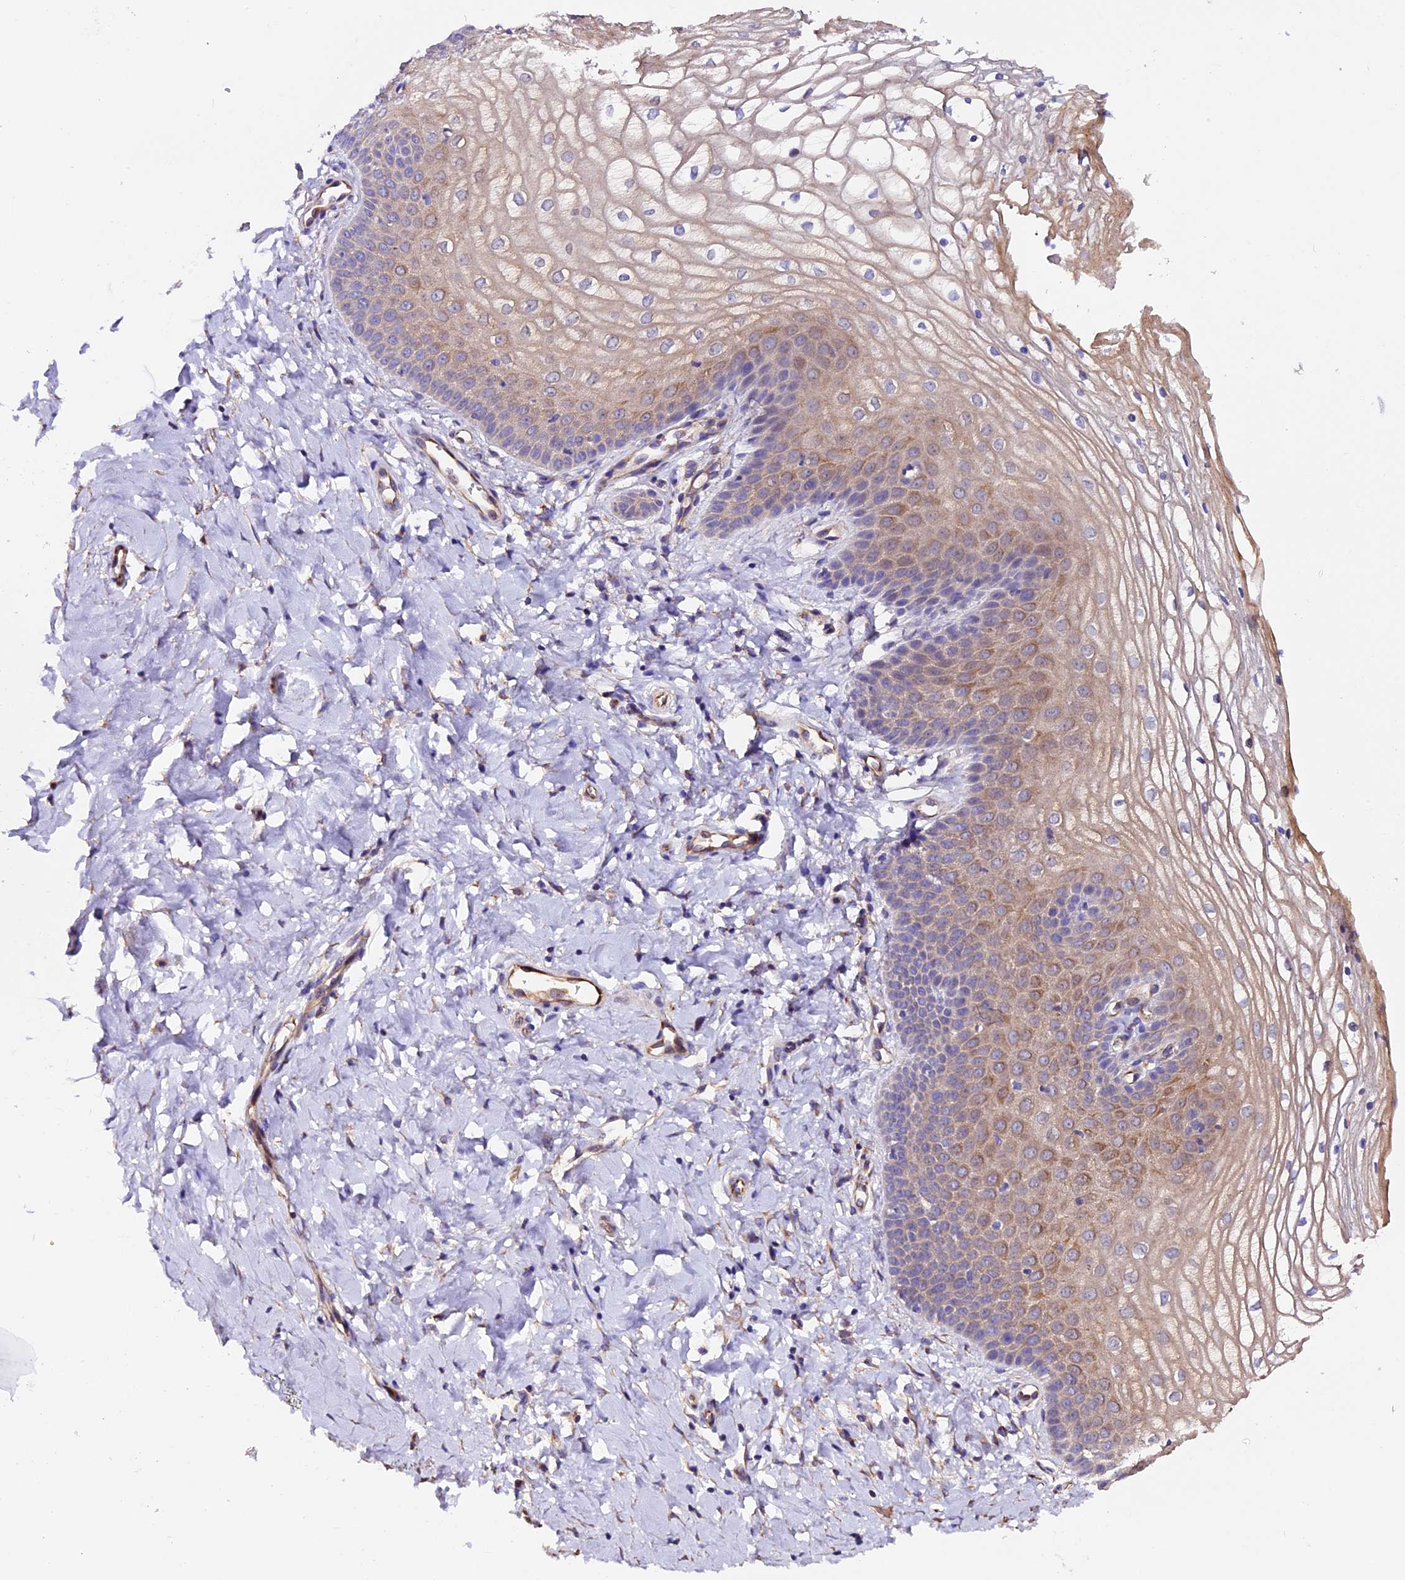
{"staining": {"intensity": "moderate", "quantity": "25%-75%", "location": "cytoplasmic/membranous"}, "tissue": "vagina", "cell_type": "Squamous epithelial cells", "image_type": "normal", "snomed": [{"axis": "morphology", "description": "Normal tissue, NOS"}, {"axis": "topography", "description": "Vagina"}], "caption": "High-magnification brightfield microscopy of unremarkable vagina stained with DAB (brown) and counterstained with hematoxylin (blue). squamous epithelial cells exhibit moderate cytoplasmic/membranous positivity is seen in about25%-75% of cells. The staining was performed using DAB (3,3'-diaminobenzidine) to visualize the protein expression in brown, while the nuclei were stained in blue with hematoxylin (Magnification: 20x).", "gene": "CLN5", "patient": {"sex": "female", "age": 68}}